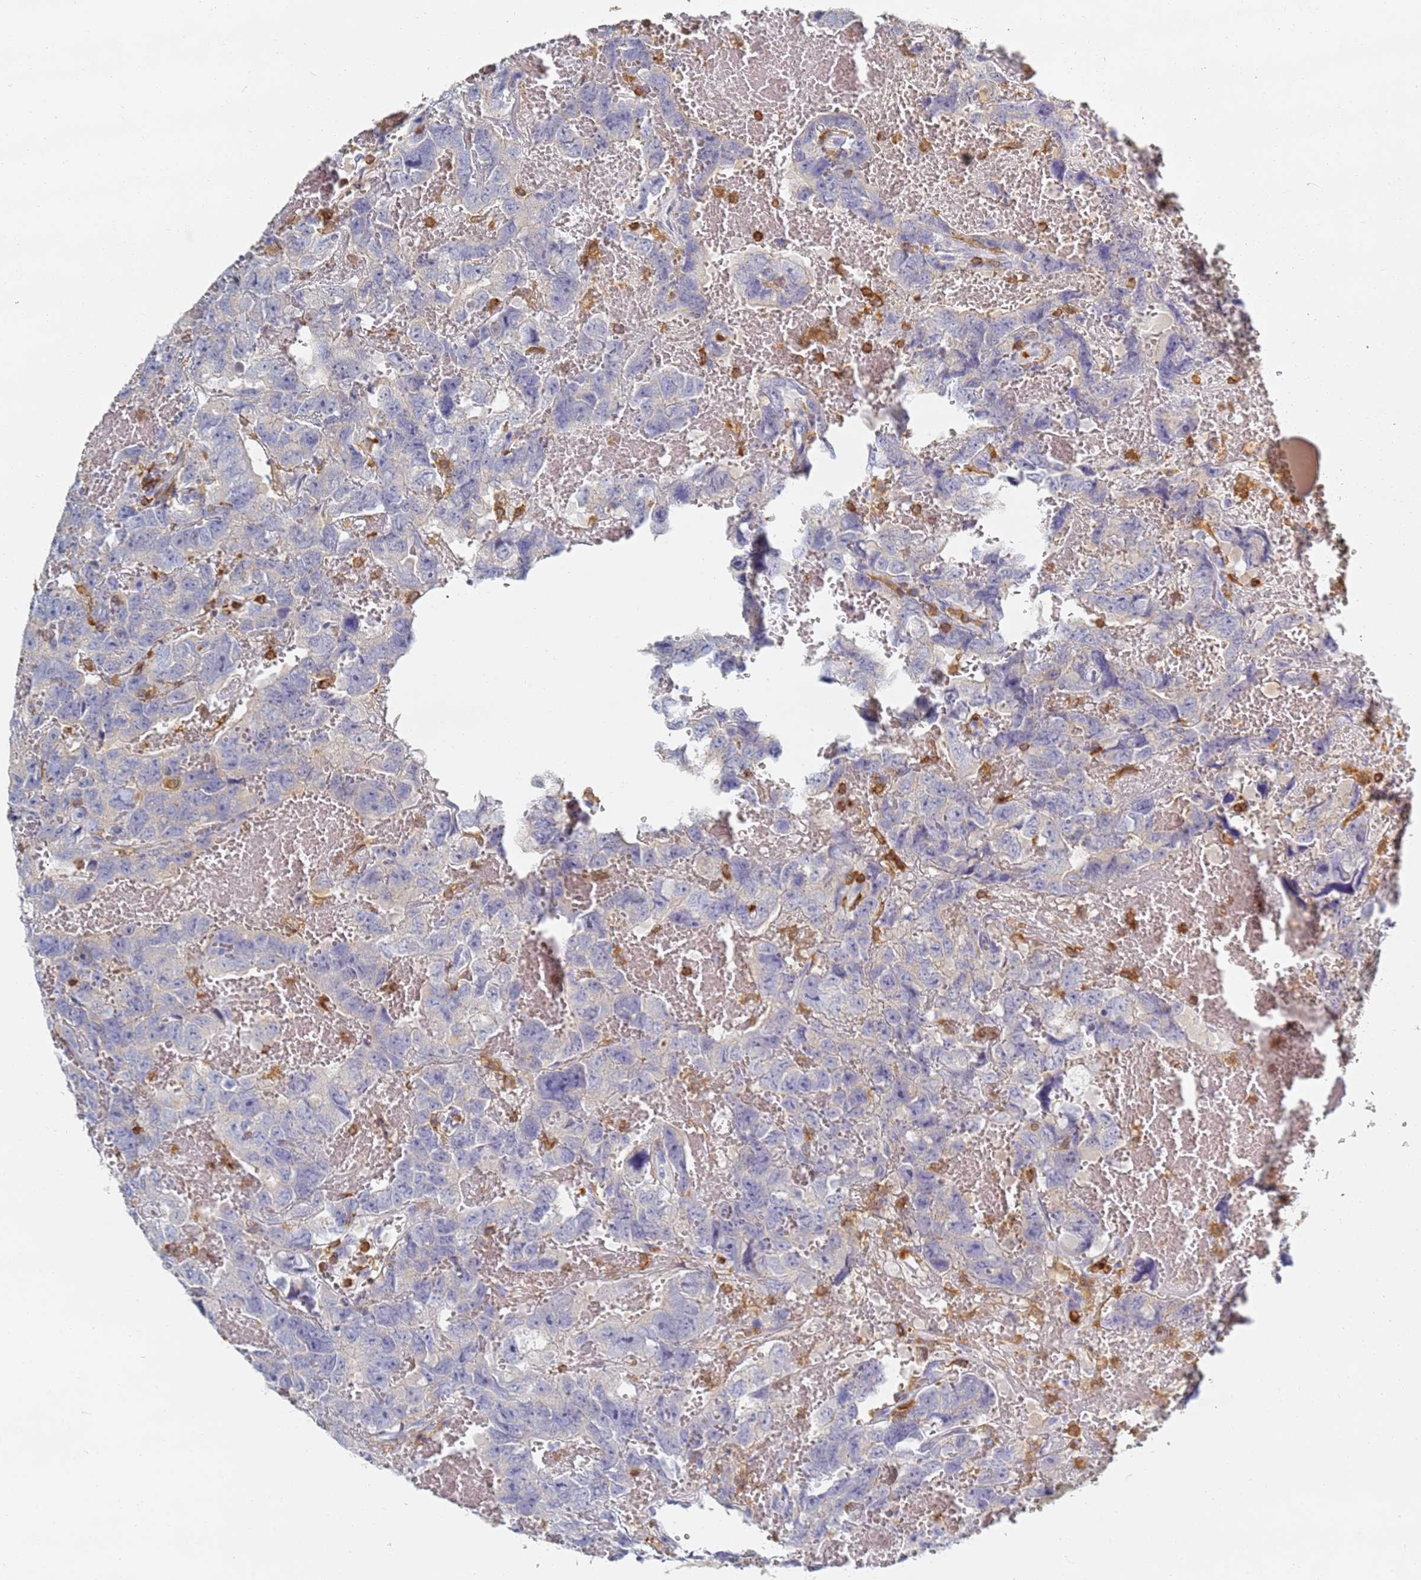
{"staining": {"intensity": "negative", "quantity": "none", "location": "none"}, "tissue": "testis cancer", "cell_type": "Tumor cells", "image_type": "cancer", "snomed": [{"axis": "morphology", "description": "Carcinoma, Embryonal, NOS"}, {"axis": "topography", "description": "Testis"}], "caption": "Tumor cells are negative for protein expression in human embryonal carcinoma (testis). (DAB IHC with hematoxylin counter stain).", "gene": "BIN2", "patient": {"sex": "male", "age": 45}}